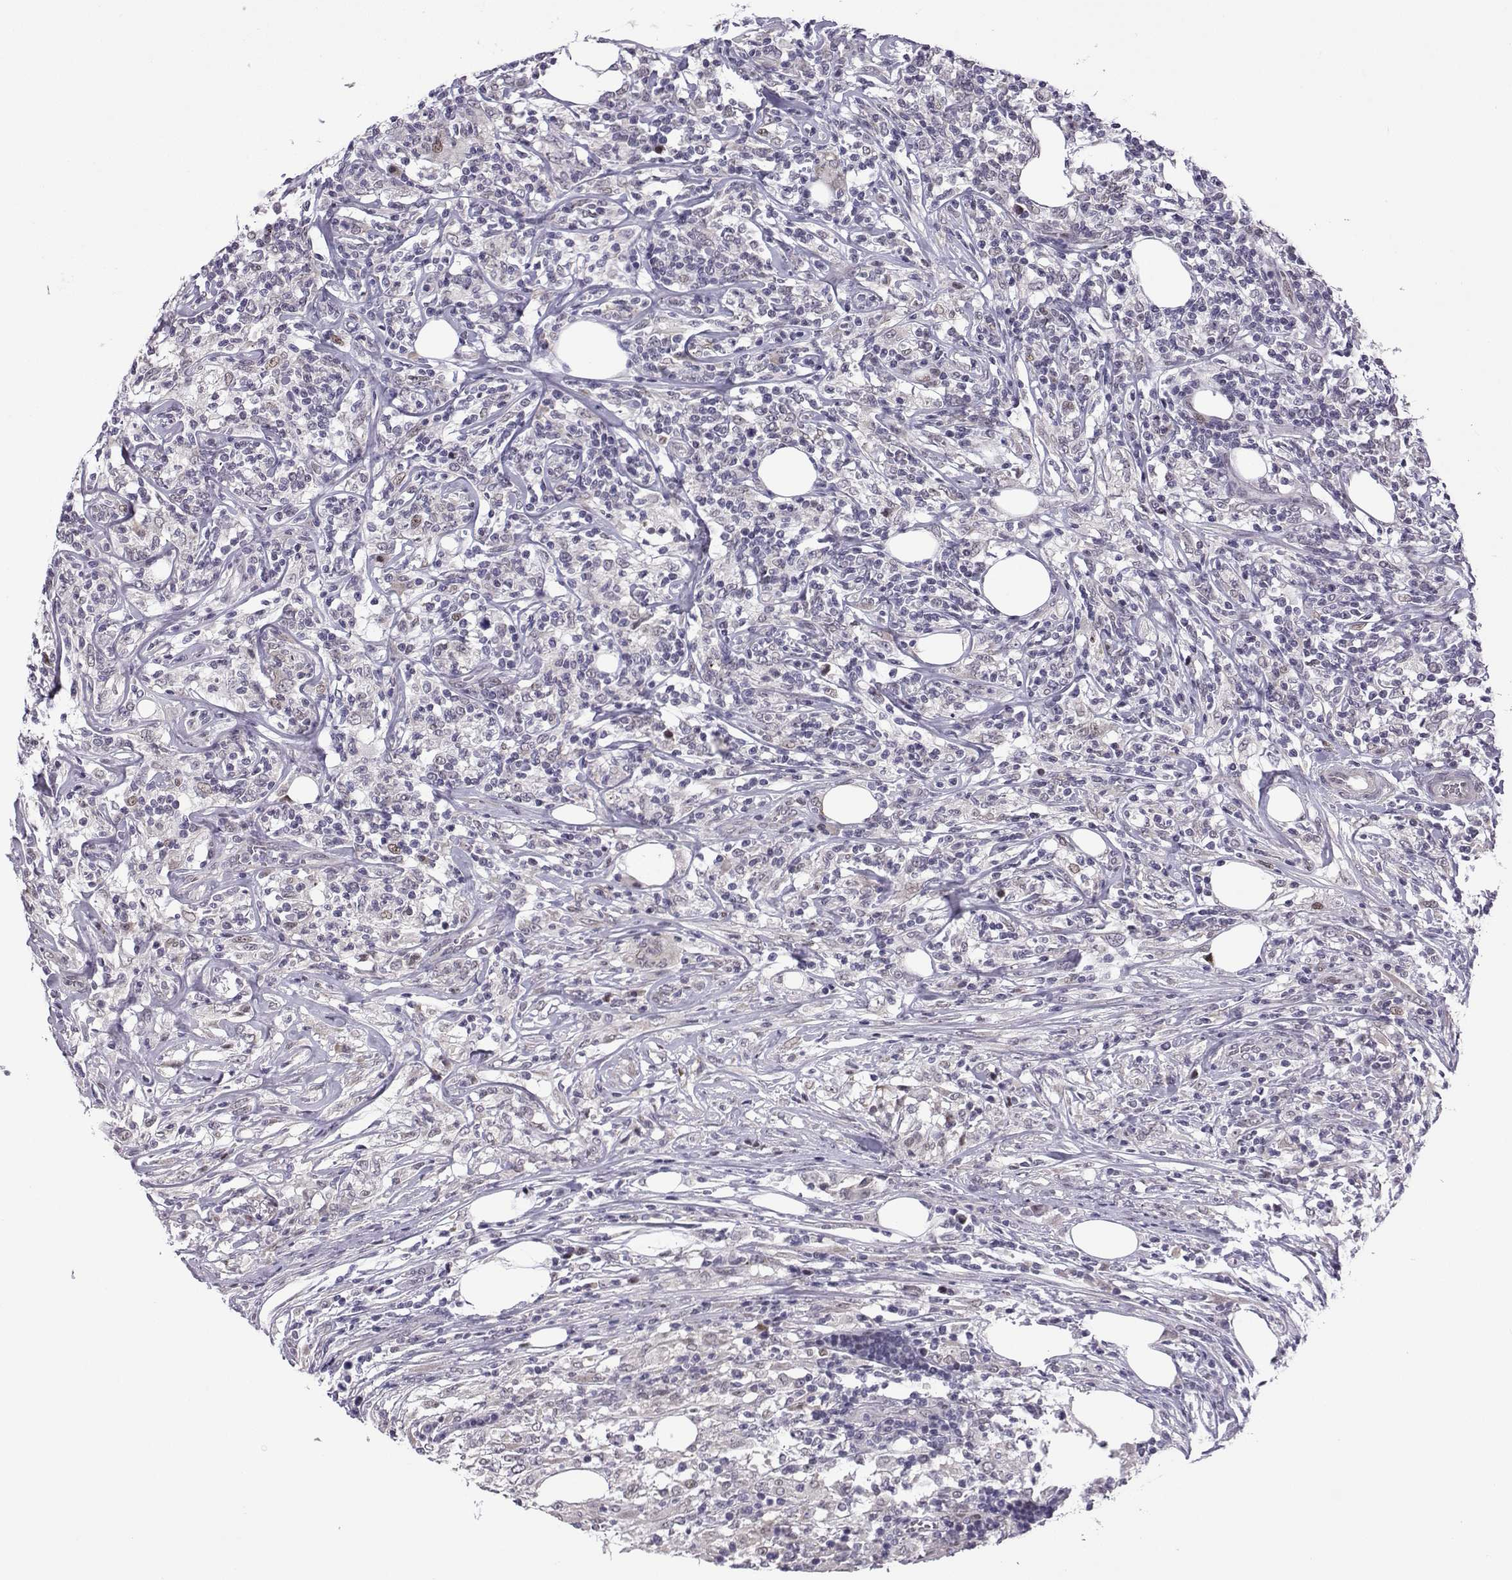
{"staining": {"intensity": "negative", "quantity": "none", "location": "none"}, "tissue": "lymphoma", "cell_type": "Tumor cells", "image_type": "cancer", "snomed": [{"axis": "morphology", "description": "Malignant lymphoma, non-Hodgkin's type, High grade"}, {"axis": "topography", "description": "Lymph node"}], "caption": "A photomicrograph of high-grade malignant lymphoma, non-Hodgkin's type stained for a protein shows no brown staining in tumor cells.", "gene": "FGF3", "patient": {"sex": "female", "age": 84}}